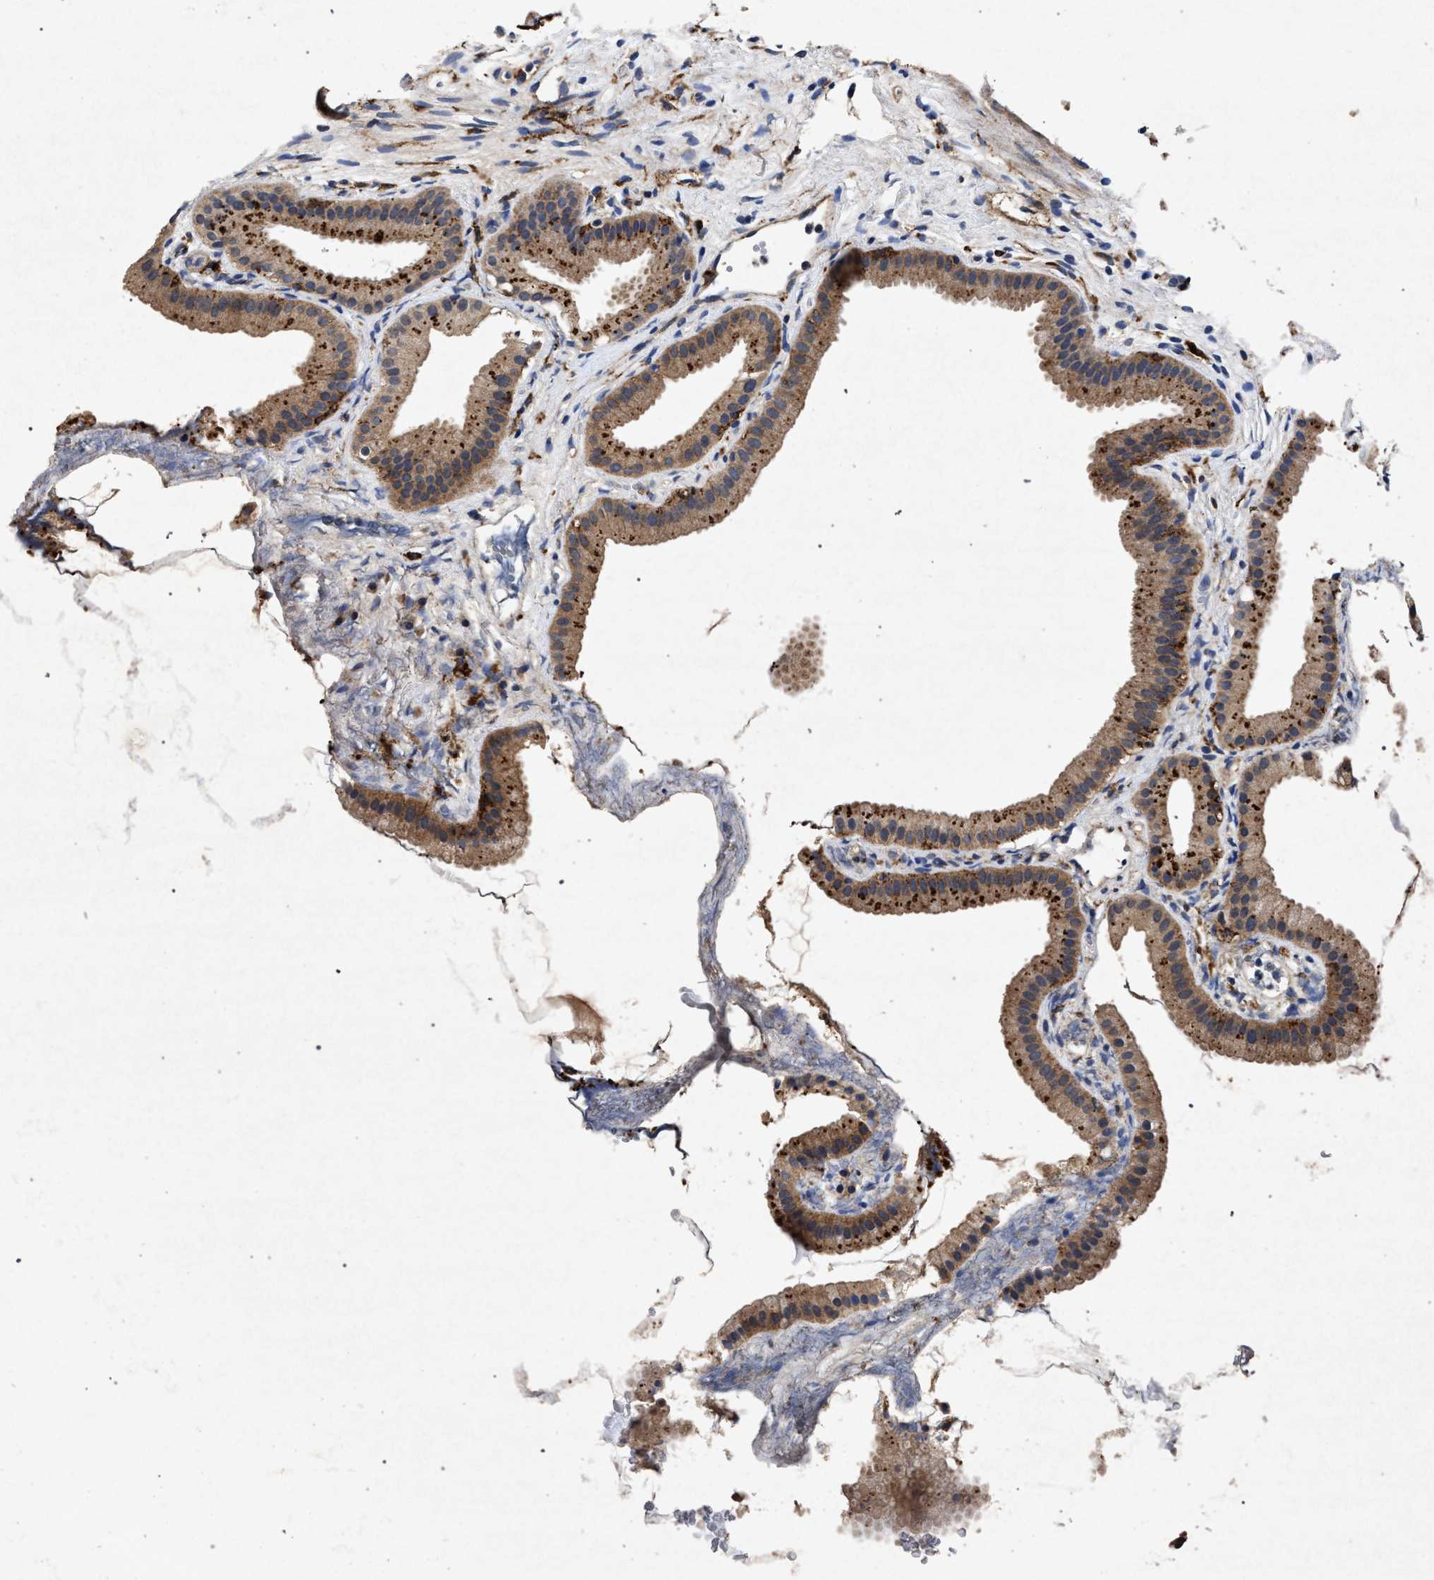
{"staining": {"intensity": "moderate", "quantity": ">75%", "location": "cytoplasmic/membranous"}, "tissue": "gallbladder", "cell_type": "Glandular cells", "image_type": "normal", "snomed": [{"axis": "morphology", "description": "Normal tissue, NOS"}, {"axis": "topography", "description": "Gallbladder"}], "caption": "Human gallbladder stained with a brown dye displays moderate cytoplasmic/membranous positive staining in about >75% of glandular cells.", "gene": "MARCKS", "patient": {"sex": "female", "age": 64}}